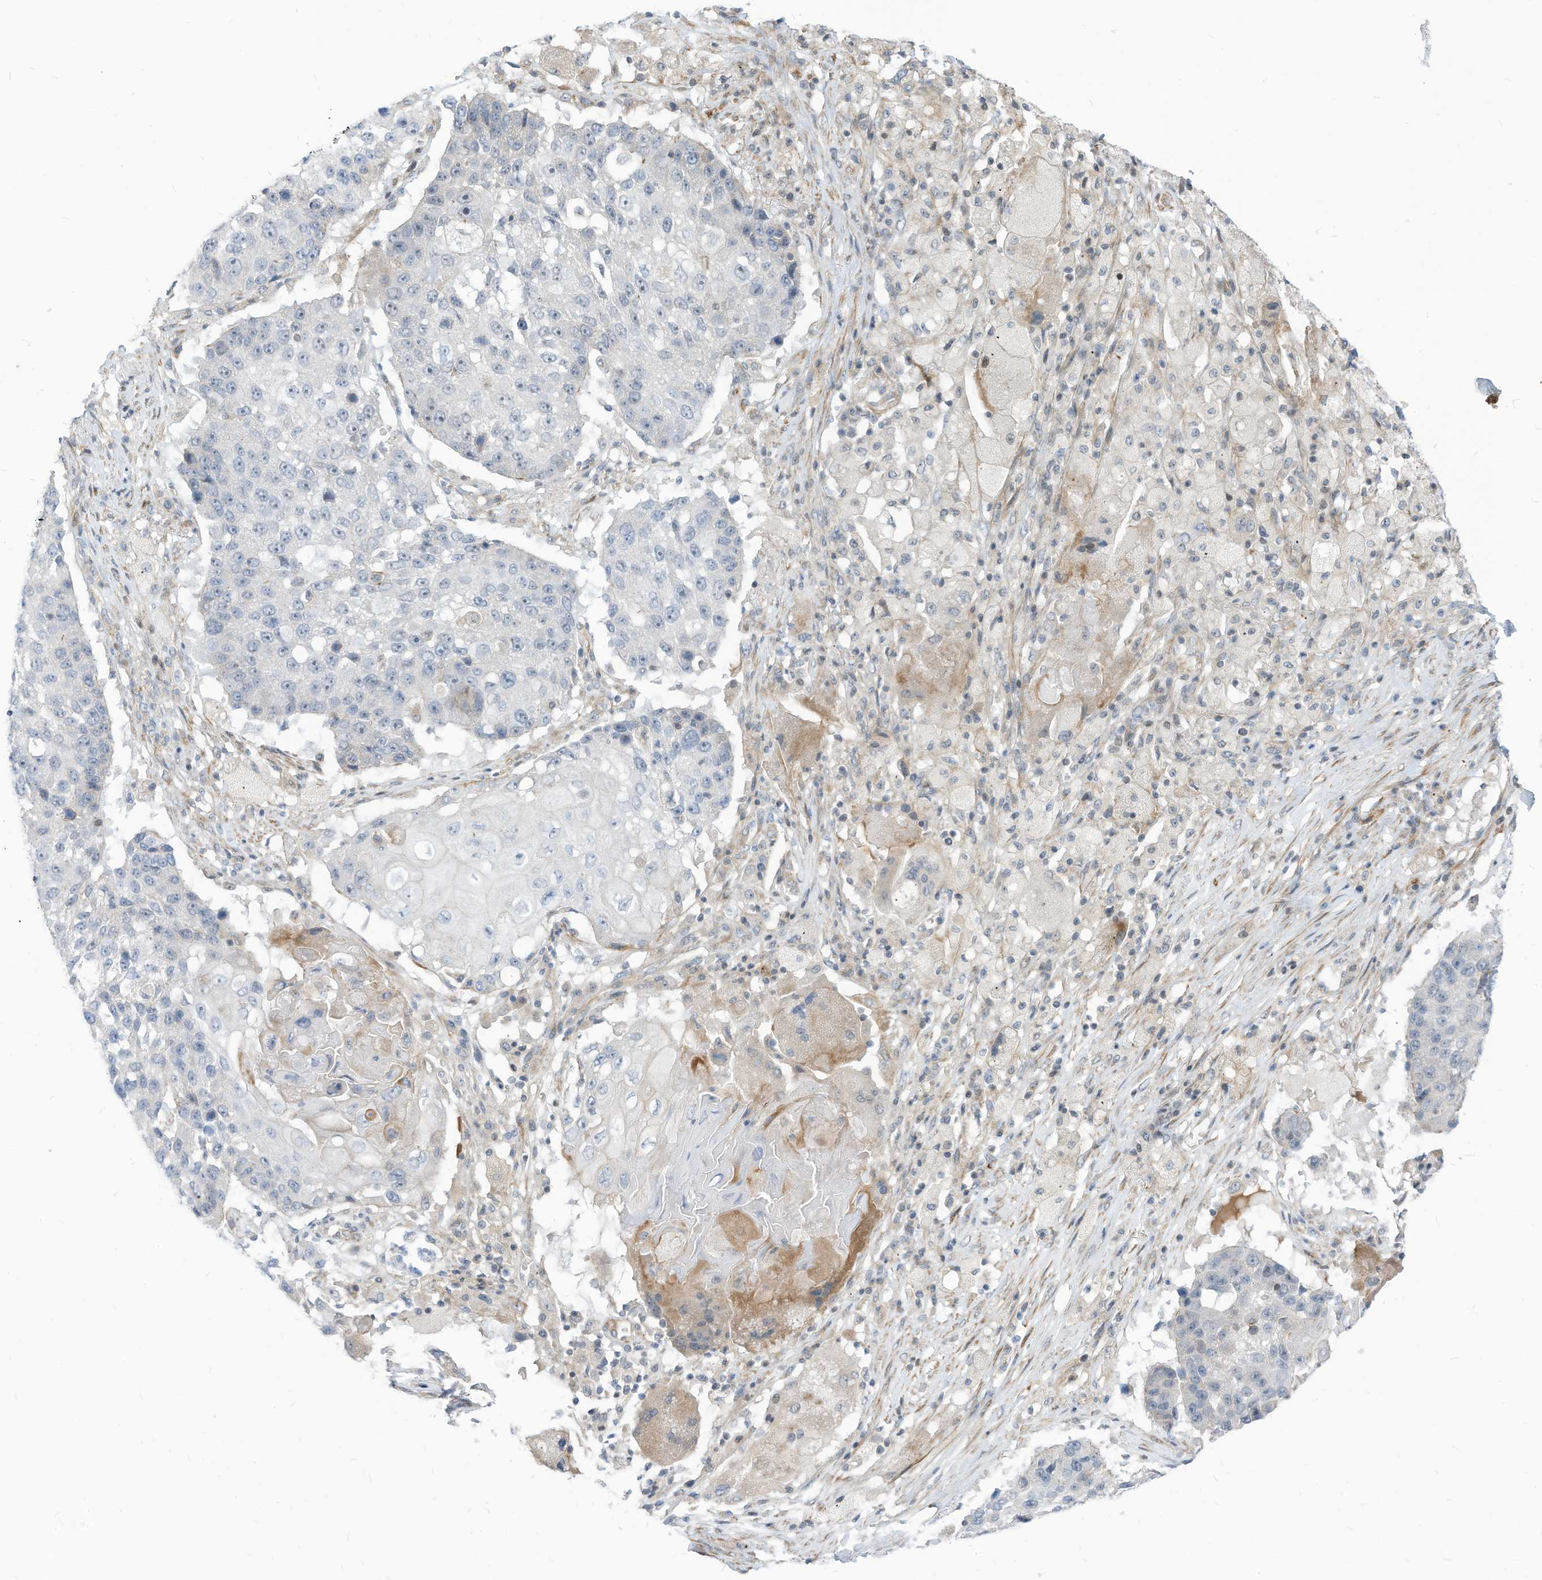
{"staining": {"intensity": "negative", "quantity": "none", "location": "none"}, "tissue": "lung cancer", "cell_type": "Tumor cells", "image_type": "cancer", "snomed": [{"axis": "morphology", "description": "Squamous cell carcinoma, NOS"}, {"axis": "topography", "description": "Lung"}], "caption": "Immunohistochemistry of lung cancer (squamous cell carcinoma) demonstrates no positivity in tumor cells. (DAB (3,3'-diaminobenzidine) IHC visualized using brightfield microscopy, high magnification).", "gene": "GPATCH3", "patient": {"sex": "male", "age": 61}}